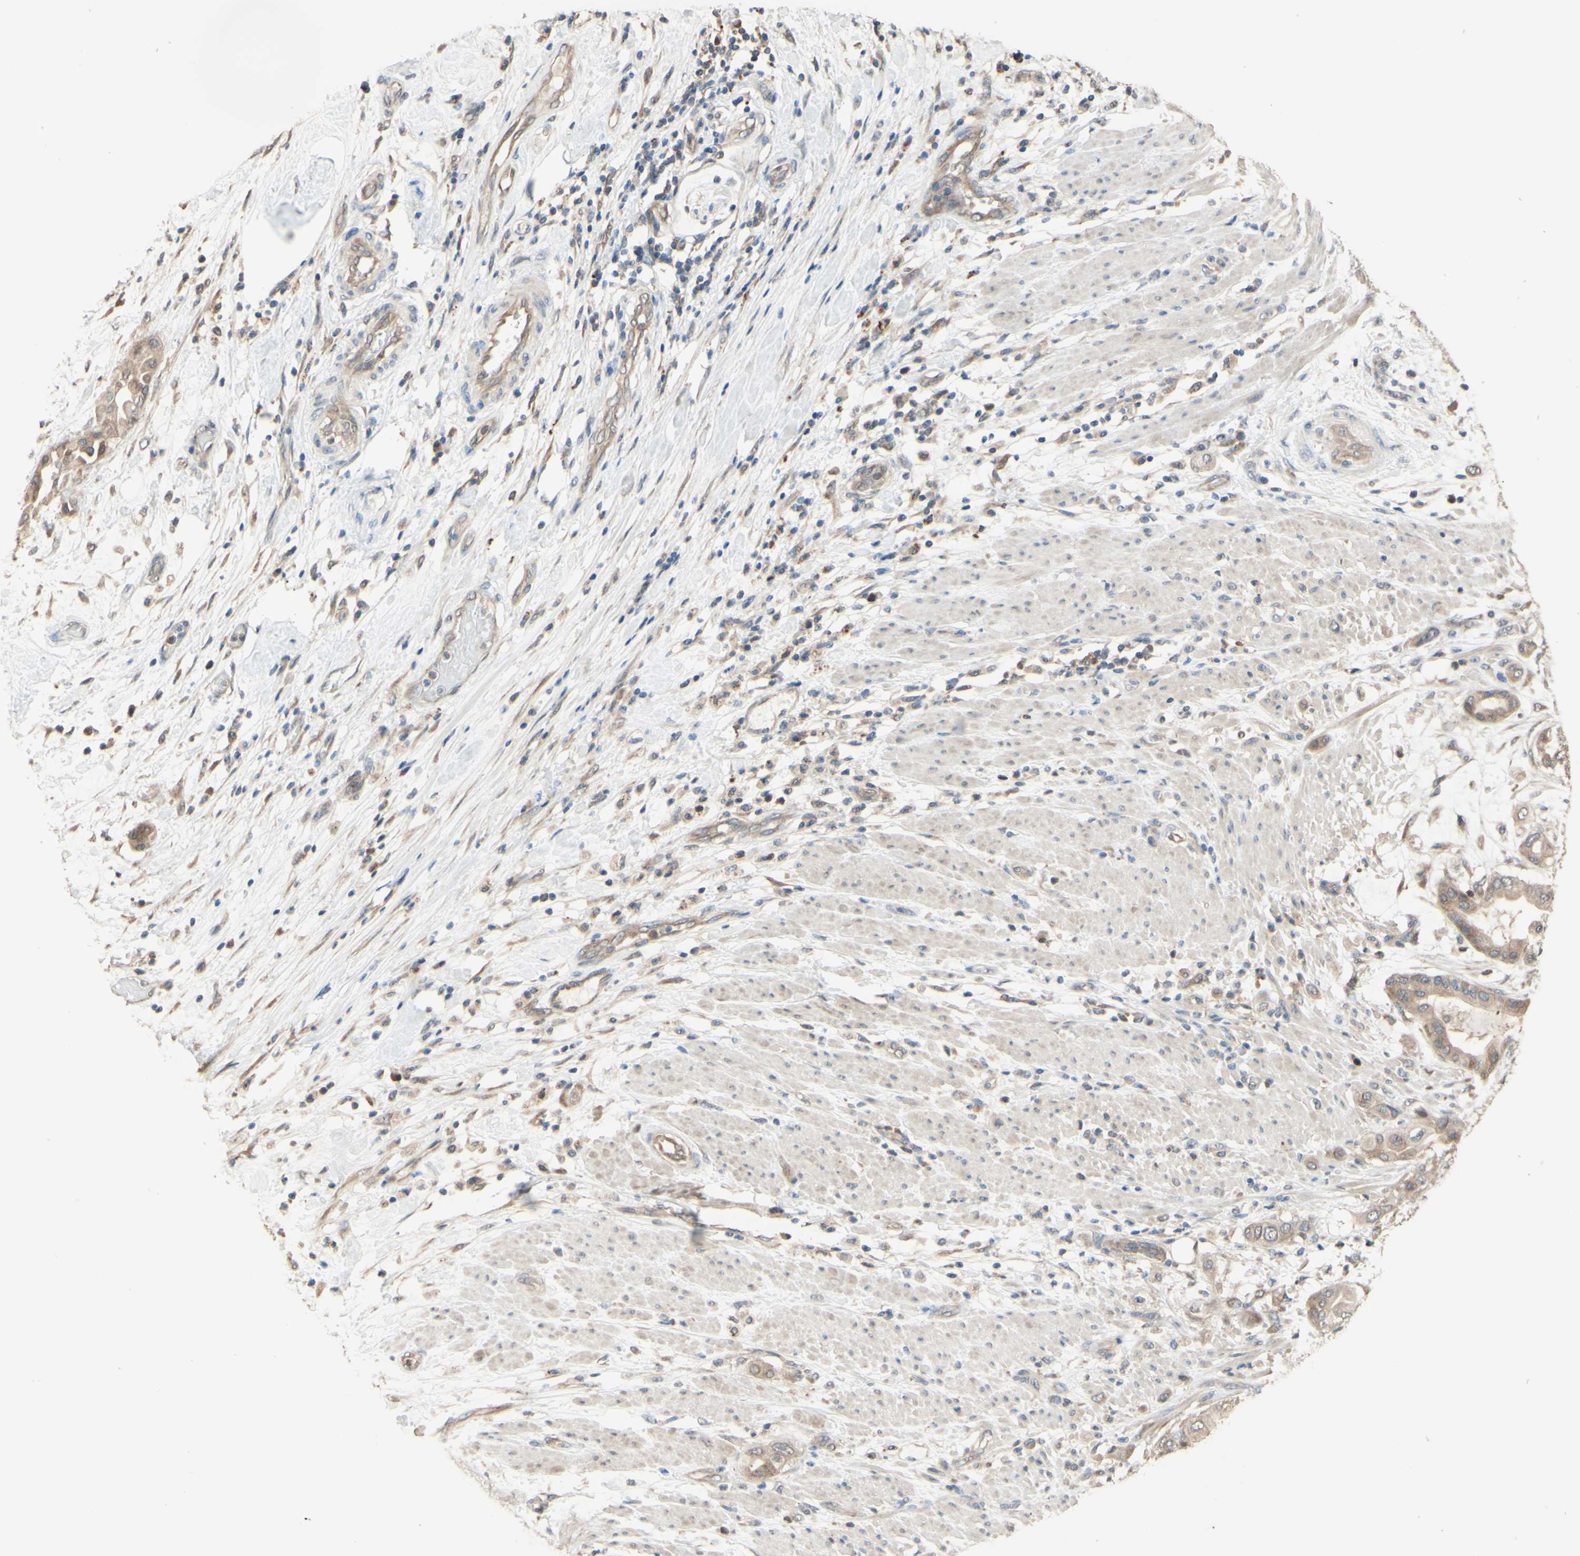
{"staining": {"intensity": "weak", "quantity": ">75%", "location": "cytoplasmic/membranous"}, "tissue": "pancreatic cancer", "cell_type": "Tumor cells", "image_type": "cancer", "snomed": [{"axis": "morphology", "description": "Adenocarcinoma, NOS"}, {"axis": "morphology", "description": "Adenocarcinoma, metastatic, NOS"}, {"axis": "topography", "description": "Lymph node"}, {"axis": "topography", "description": "Pancreas"}, {"axis": "topography", "description": "Duodenum"}], "caption": "This image exhibits immunohistochemistry staining of pancreatic cancer, with low weak cytoplasmic/membranous staining in approximately >75% of tumor cells.", "gene": "SMIM19", "patient": {"sex": "female", "age": 64}}